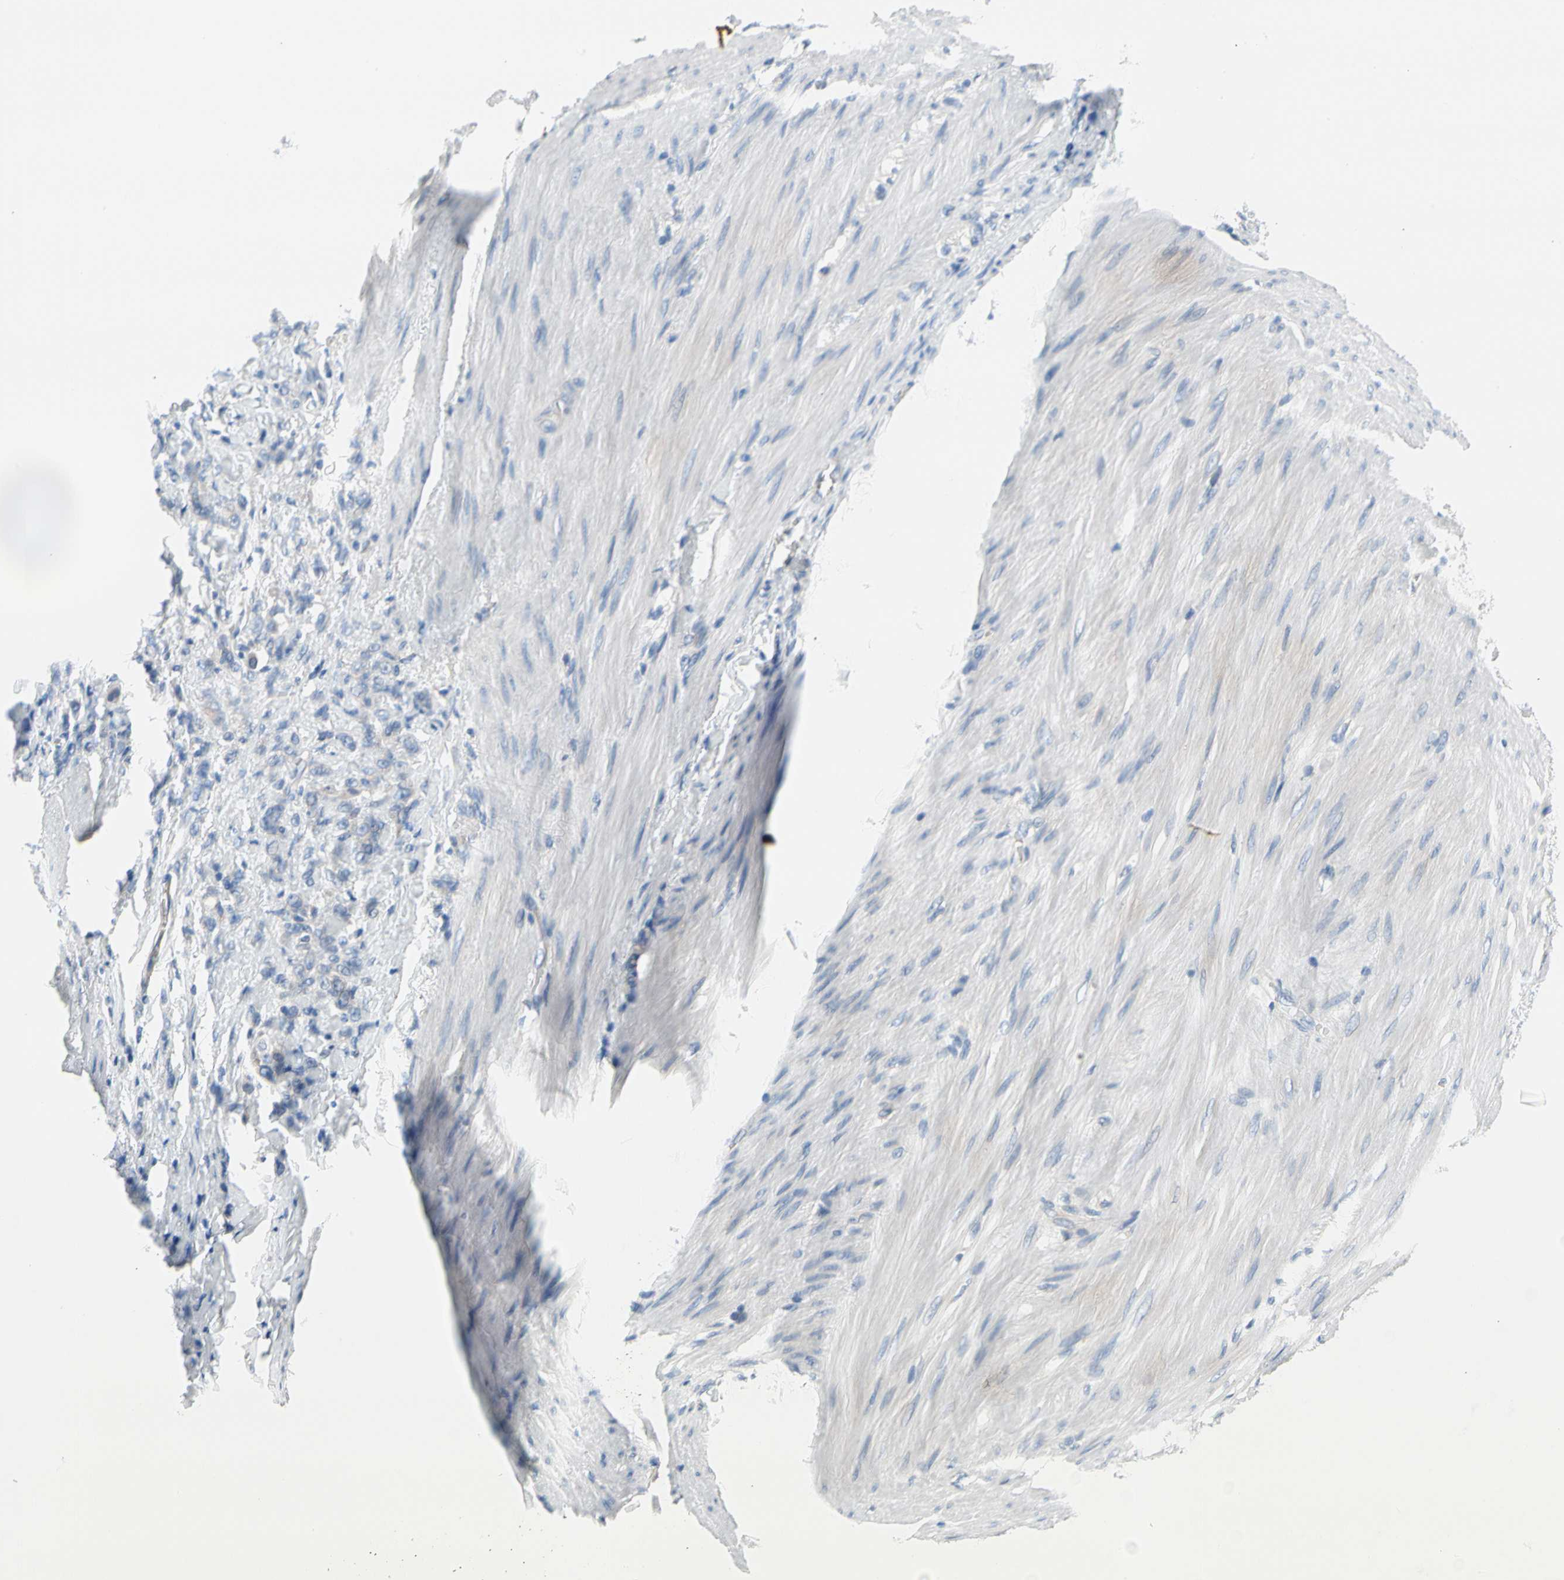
{"staining": {"intensity": "negative", "quantity": "none", "location": "none"}, "tissue": "stomach cancer", "cell_type": "Tumor cells", "image_type": "cancer", "snomed": [{"axis": "morphology", "description": "Adenocarcinoma, NOS"}, {"axis": "topography", "description": "Stomach"}], "caption": "A micrograph of human stomach cancer (adenocarcinoma) is negative for staining in tumor cells.", "gene": "STXBP1", "patient": {"sex": "male", "age": 82}}